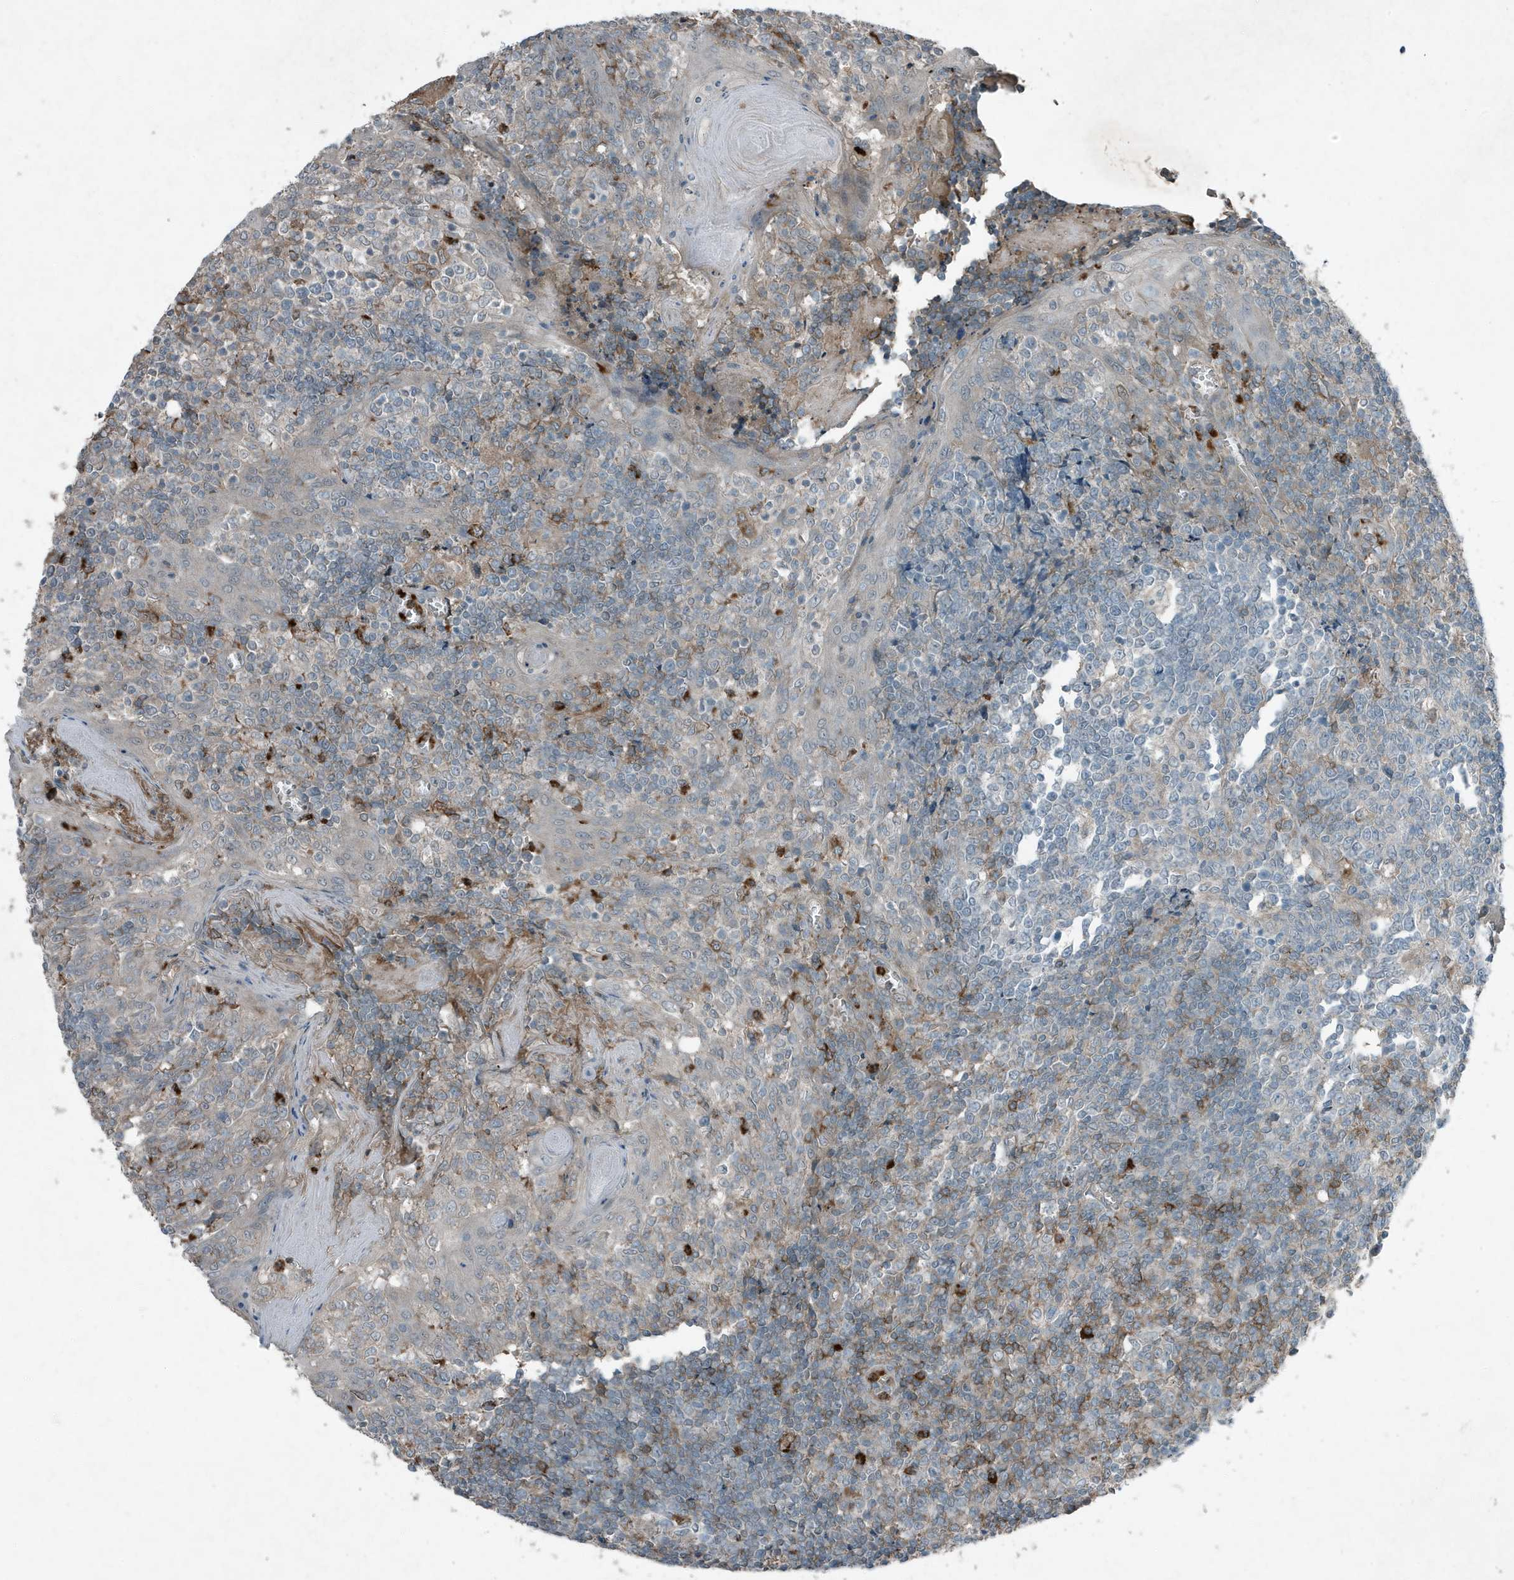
{"staining": {"intensity": "negative", "quantity": "none", "location": "none"}, "tissue": "tonsil", "cell_type": "Germinal center cells", "image_type": "normal", "snomed": [{"axis": "morphology", "description": "Normal tissue, NOS"}, {"axis": "topography", "description": "Tonsil"}], "caption": "Immunohistochemistry (IHC) histopathology image of normal tonsil stained for a protein (brown), which shows no staining in germinal center cells. The staining was performed using DAB (3,3'-diaminobenzidine) to visualize the protein expression in brown, while the nuclei were stained in blue with hematoxylin (Magnification: 20x).", "gene": "DAPP1", "patient": {"sex": "female", "age": 19}}